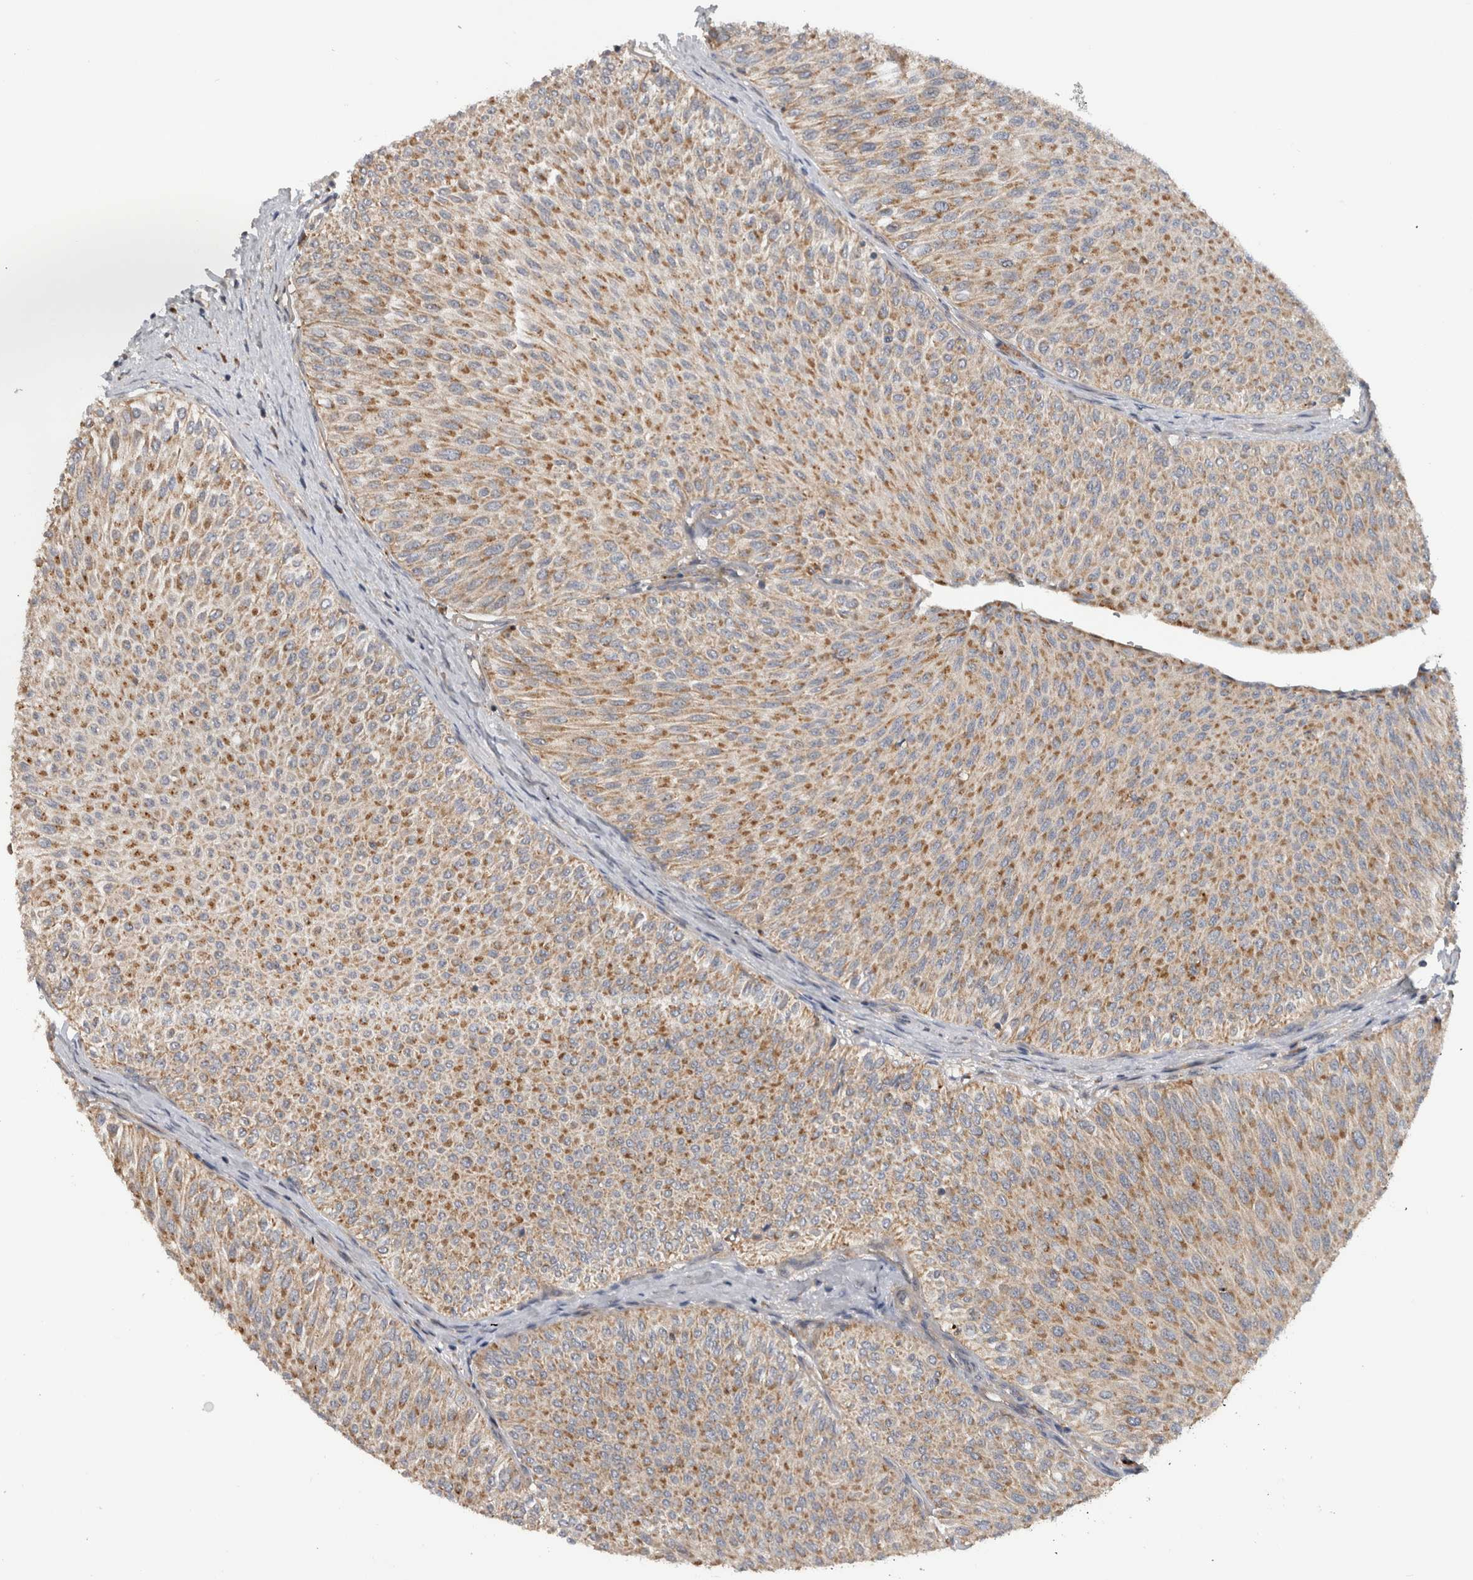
{"staining": {"intensity": "moderate", "quantity": ">75%", "location": "cytoplasmic/membranous"}, "tissue": "urothelial cancer", "cell_type": "Tumor cells", "image_type": "cancer", "snomed": [{"axis": "morphology", "description": "Urothelial carcinoma, Low grade"}, {"axis": "topography", "description": "Urinary bladder"}], "caption": "Moderate cytoplasmic/membranous expression for a protein is appreciated in approximately >75% of tumor cells of low-grade urothelial carcinoma using immunohistochemistry (IHC).", "gene": "ADGRL3", "patient": {"sex": "male", "age": 78}}